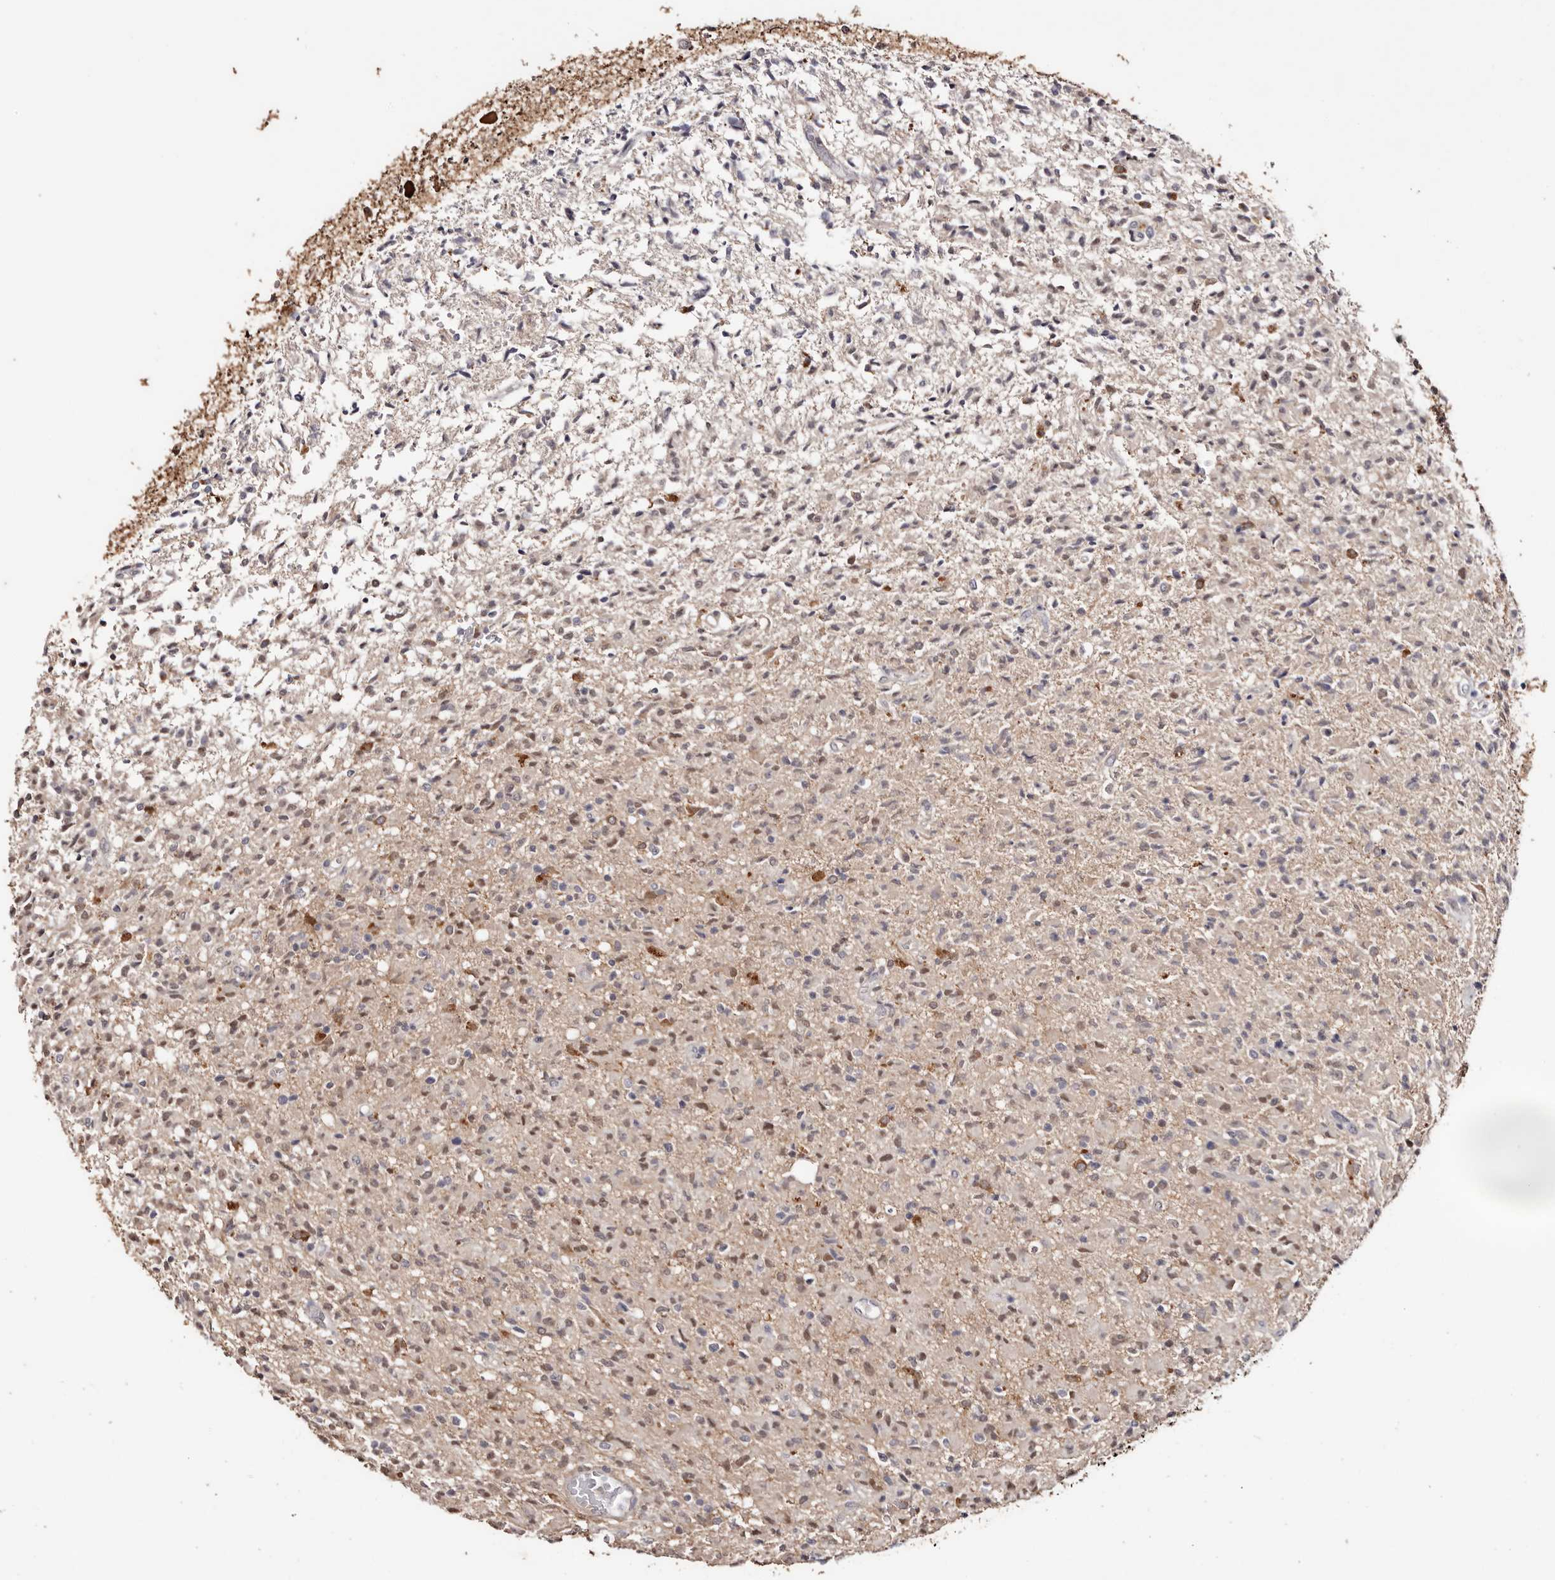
{"staining": {"intensity": "weak", "quantity": "<25%", "location": "nuclear"}, "tissue": "glioma", "cell_type": "Tumor cells", "image_type": "cancer", "snomed": [{"axis": "morphology", "description": "Glioma, malignant, High grade"}, {"axis": "topography", "description": "Brain"}], "caption": "Immunohistochemistry photomicrograph of glioma stained for a protein (brown), which shows no expression in tumor cells.", "gene": "TYW3", "patient": {"sex": "female", "age": 57}}